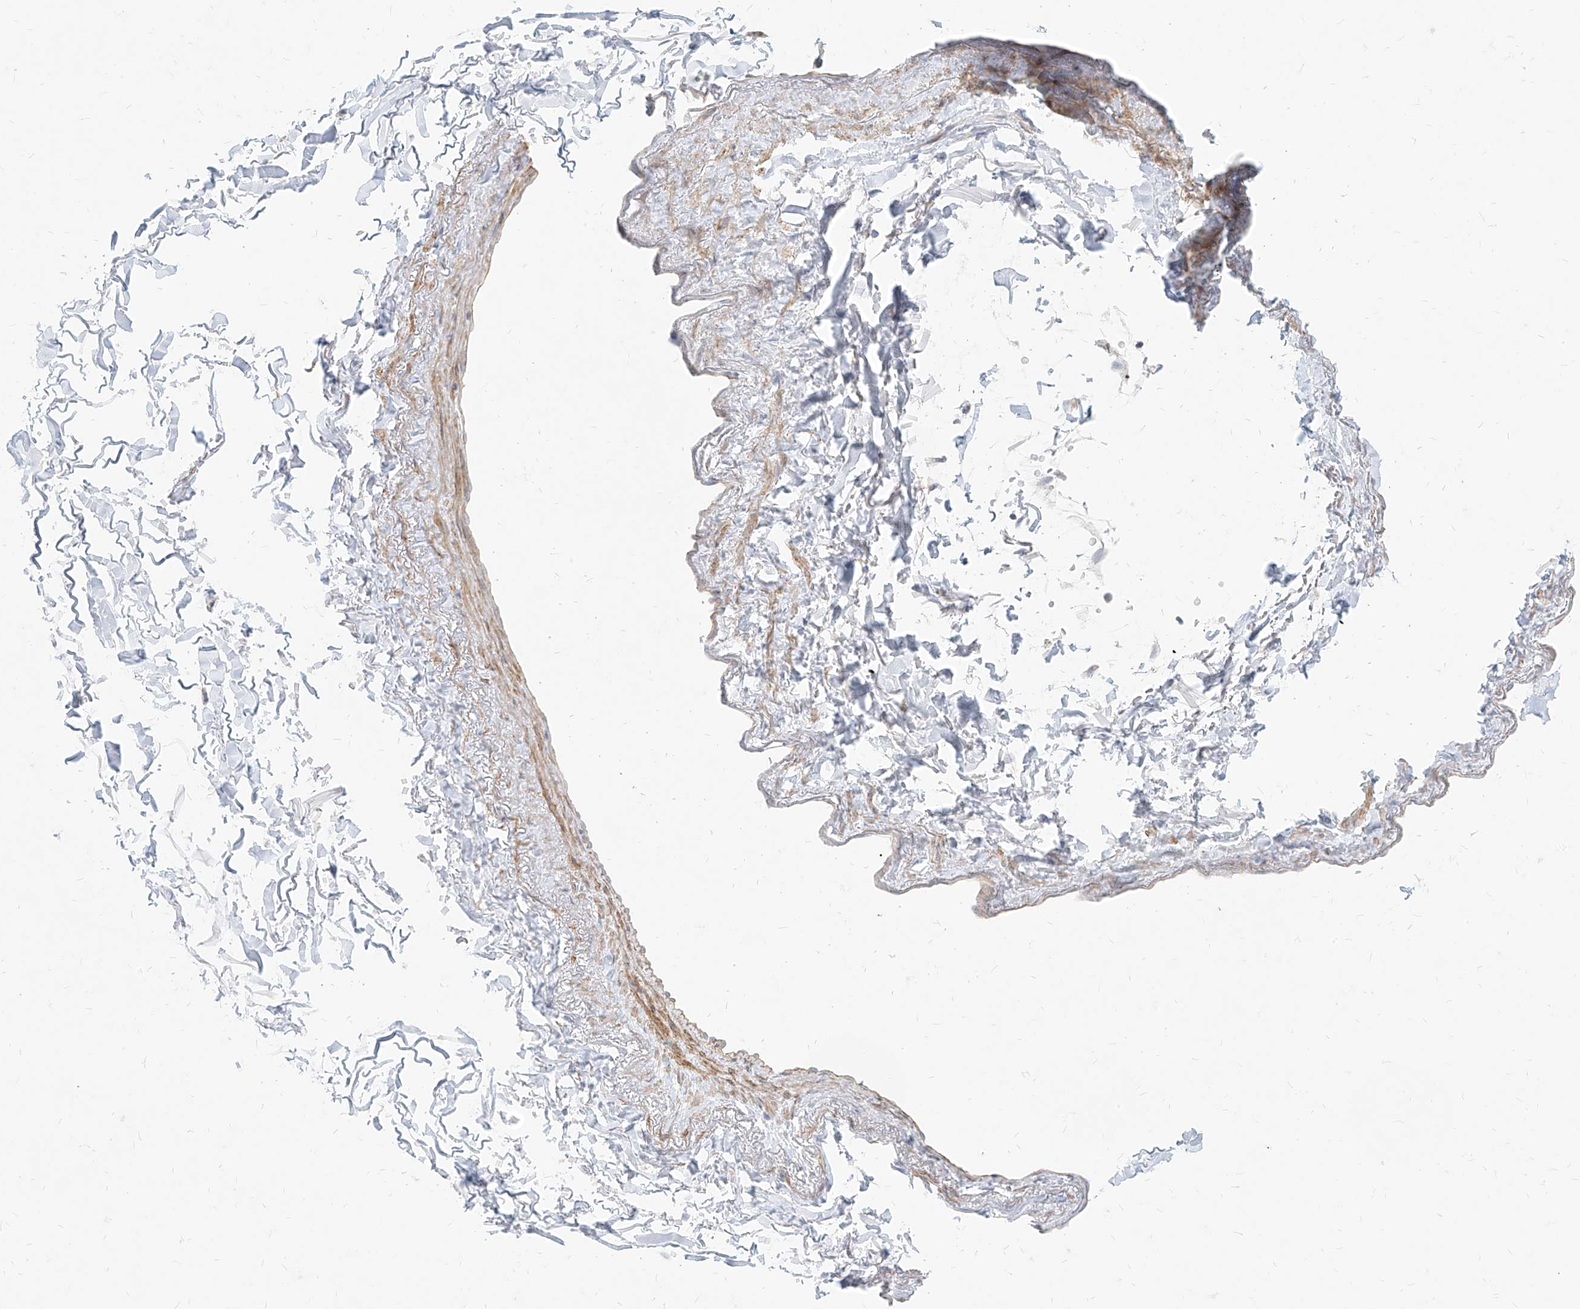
{"staining": {"intensity": "weak", "quantity": ">75%", "location": "cytoplasmic/membranous"}, "tissue": "adipose tissue", "cell_type": "Adipocytes", "image_type": "normal", "snomed": [{"axis": "morphology", "description": "Normal tissue, NOS"}, {"axis": "topography", "description": "Cartilage tissue"}, {"axis": "topography", "description": "Bronchus"}], "caption": "An image of human adipose tissue stained for a protein reveals weak cytoplasmic/membranous brown staining in adipocytes.", "gene": "ITPKB", "patient": {"sex": "female", "age": 73}}